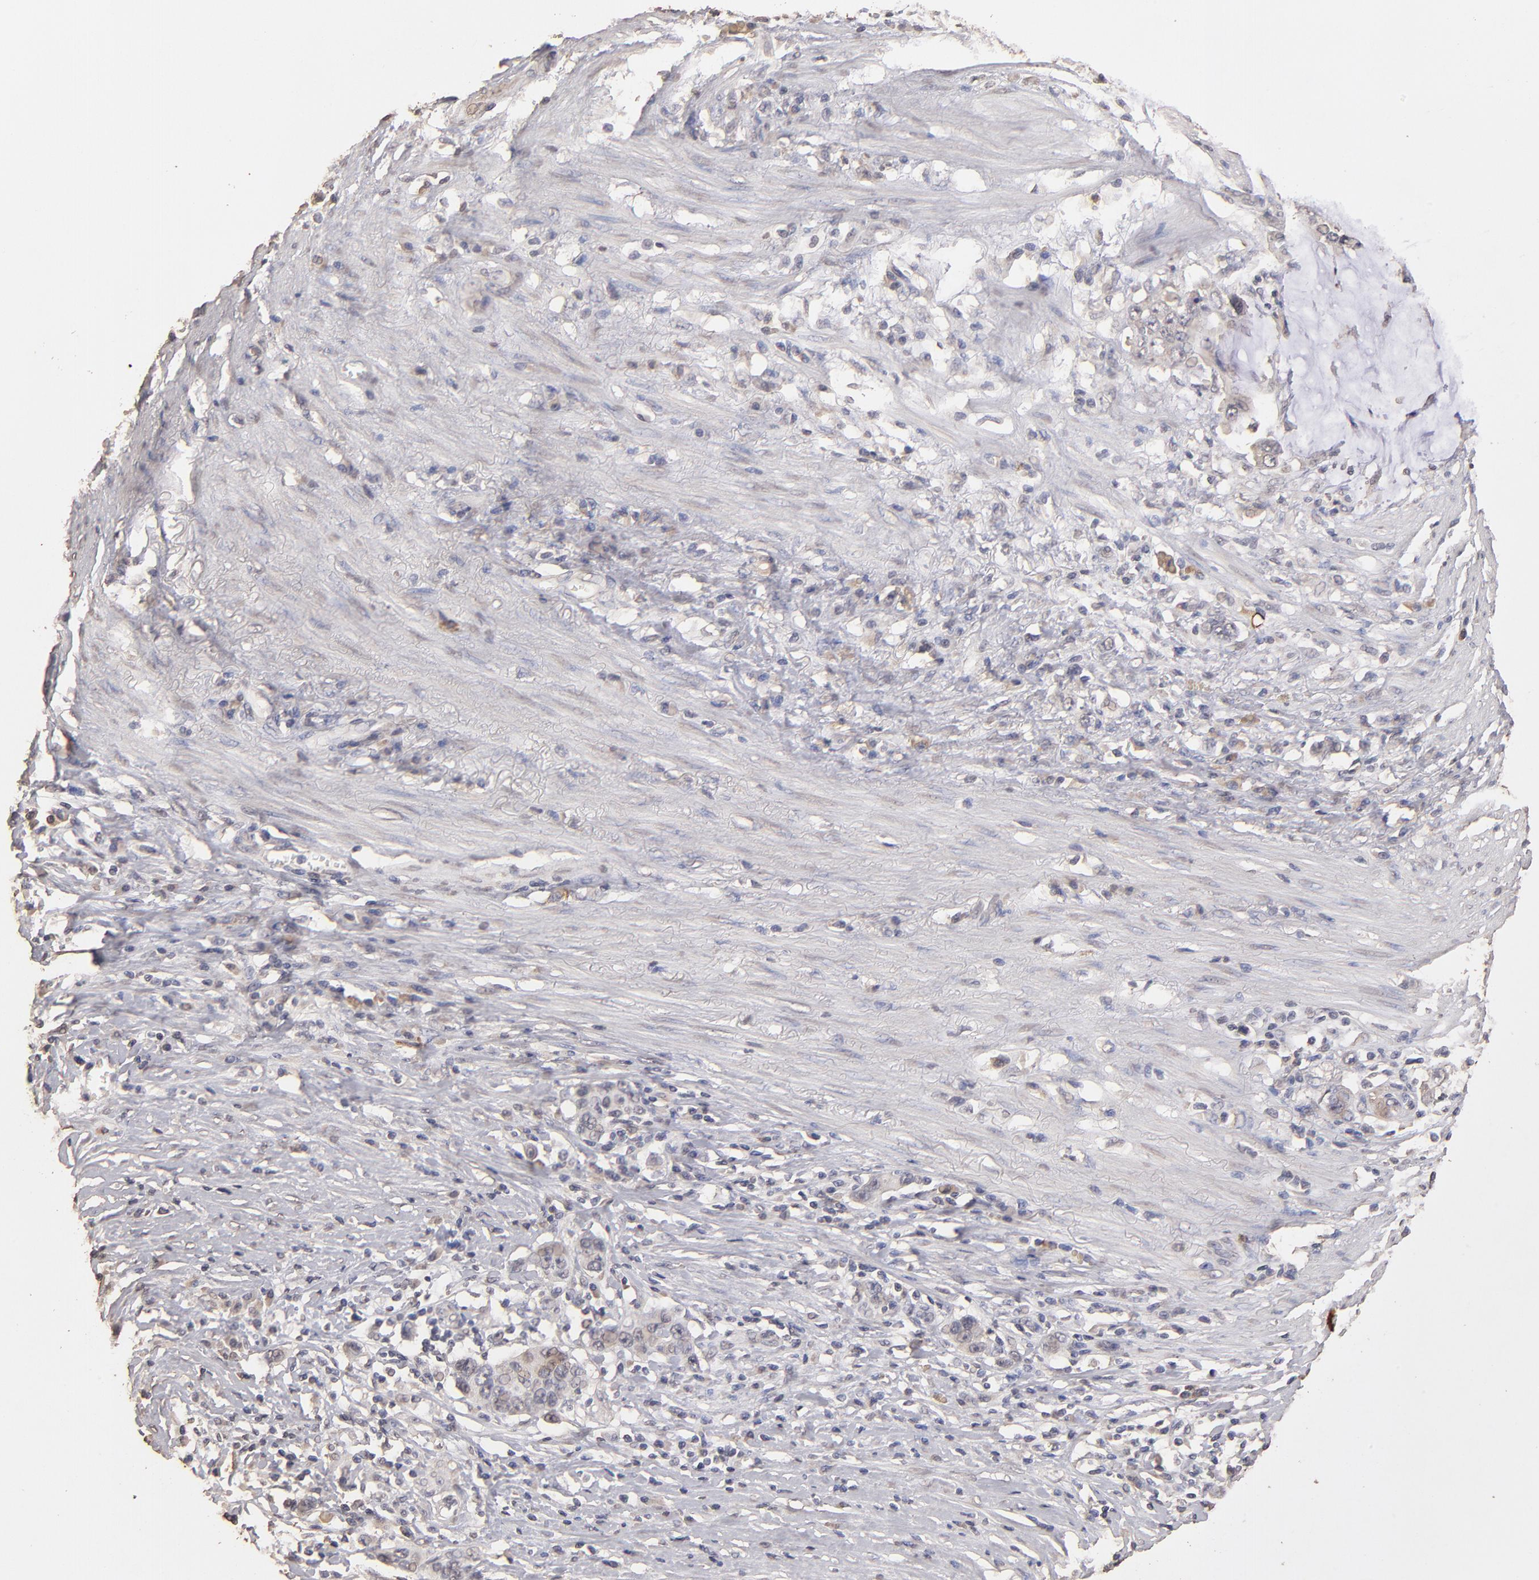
{"staining": {"intensity": "negative", "quantity": "none", "location": "none"}, "tissue": "stomach cancer", "cell_type": "Tumor cells", "image_type": "cancer", "snomed": [{"axis": "morphology", "description": "Adenocarcinoma, NOS"}, {"axis": "topography", "description": "Stomach, lower"}], "caption": "DAB immunohistochemical staining of stomach cancer (adenocarcinoma) displays no significant staining in tumor cells.", "gene": "OPHN1", "patient": {"sex": "female", "age": 72}}